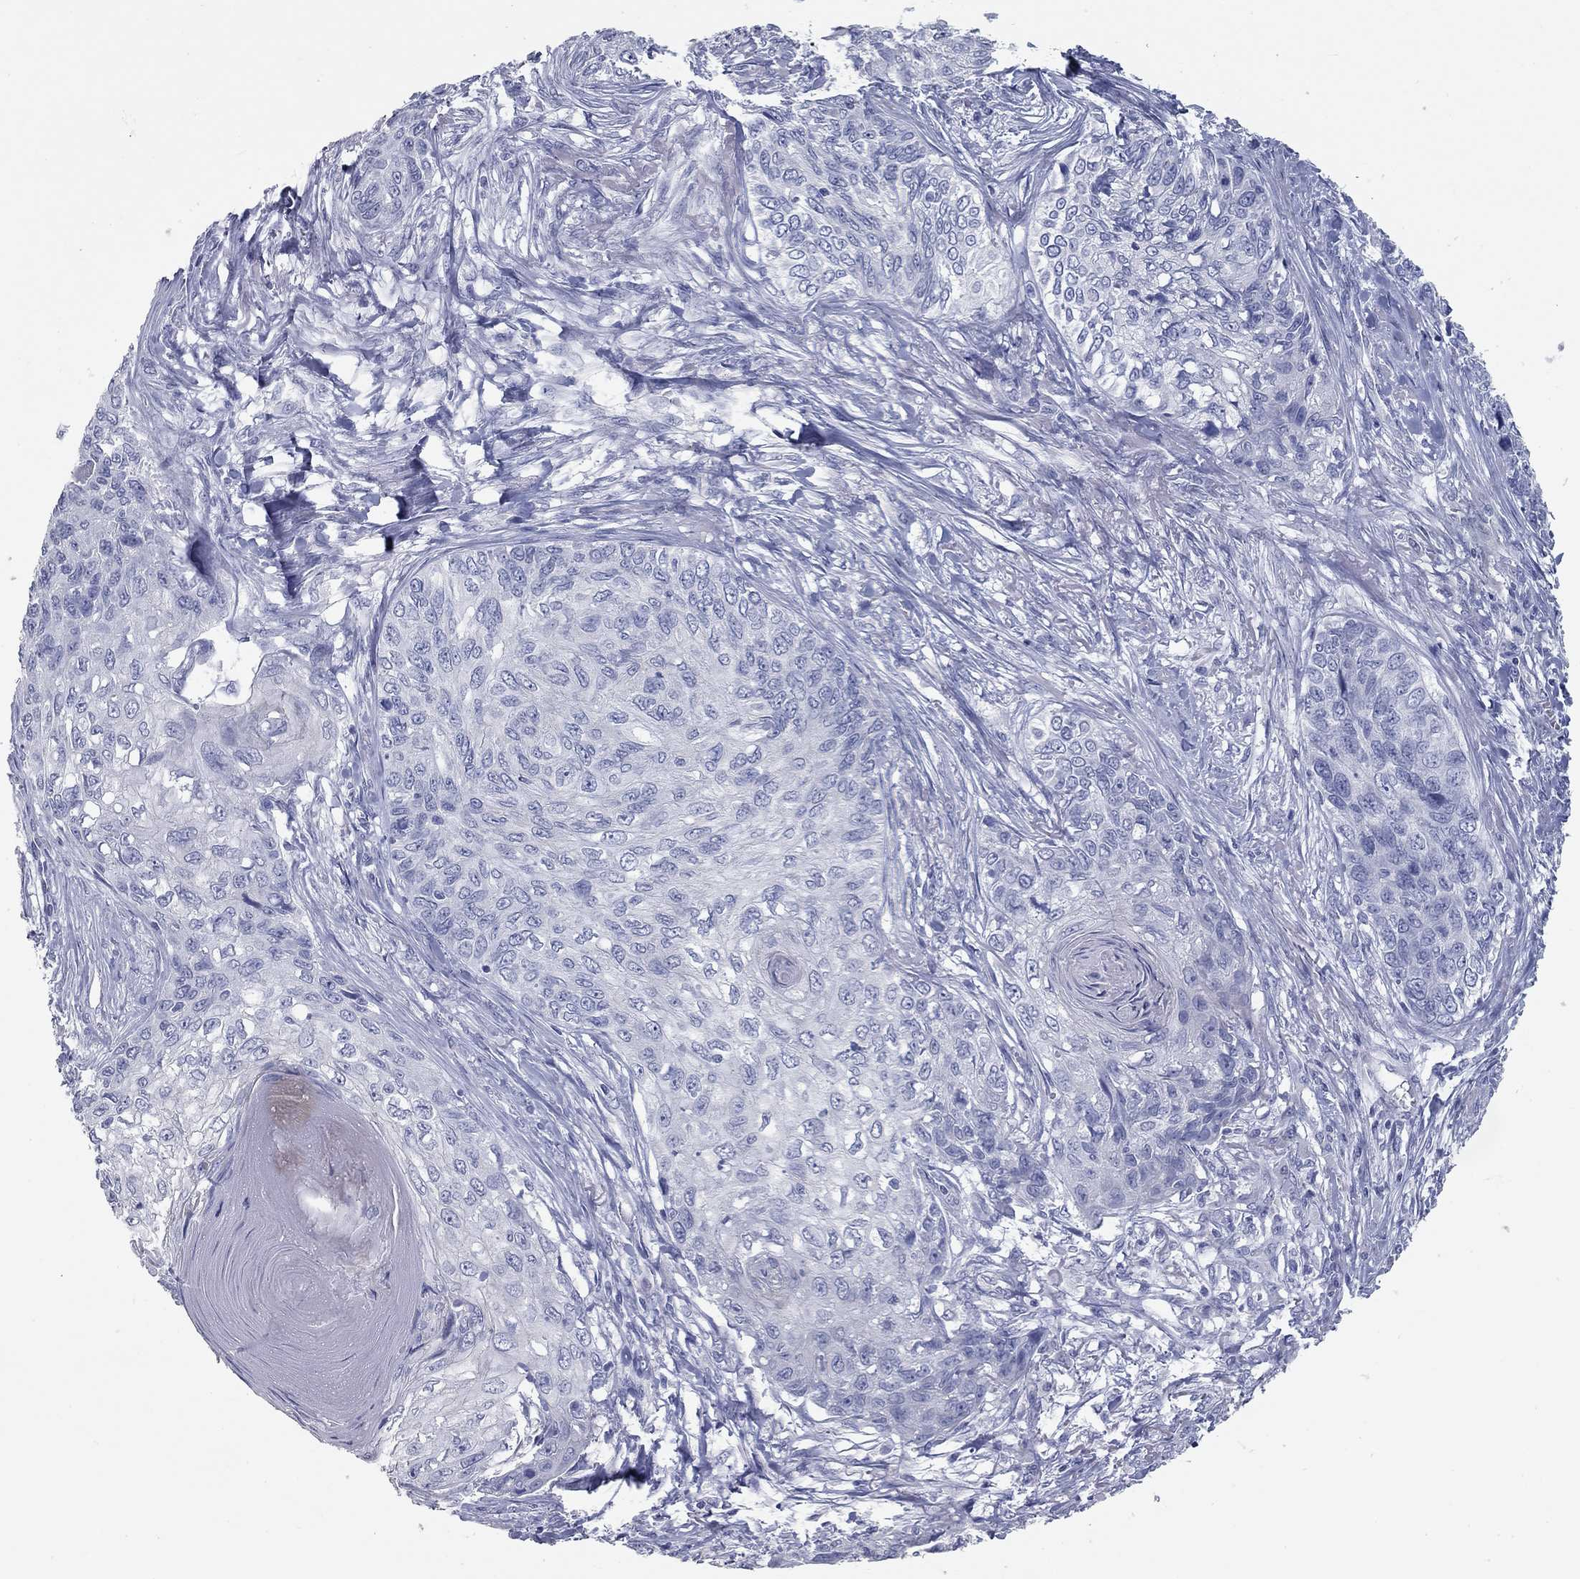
{"staining": {"intensity": "negative", "quantity": "none", "location": "none"}, "tissue": "skin cancer", "cell_type": "Tumor cells", "image_type": "cancer", "snomed": [{"axis": "morphology", "description": "Squamous cell carcinoma, NOS"}, {"axis": "topography", "description": "Skin"}], "caption": "The IHC image has no significant expression in tumor cells of skin squamous cell carcinoma tissue.", "gene": "TAC1", "patient": {"sex": "male", "age": 92}}